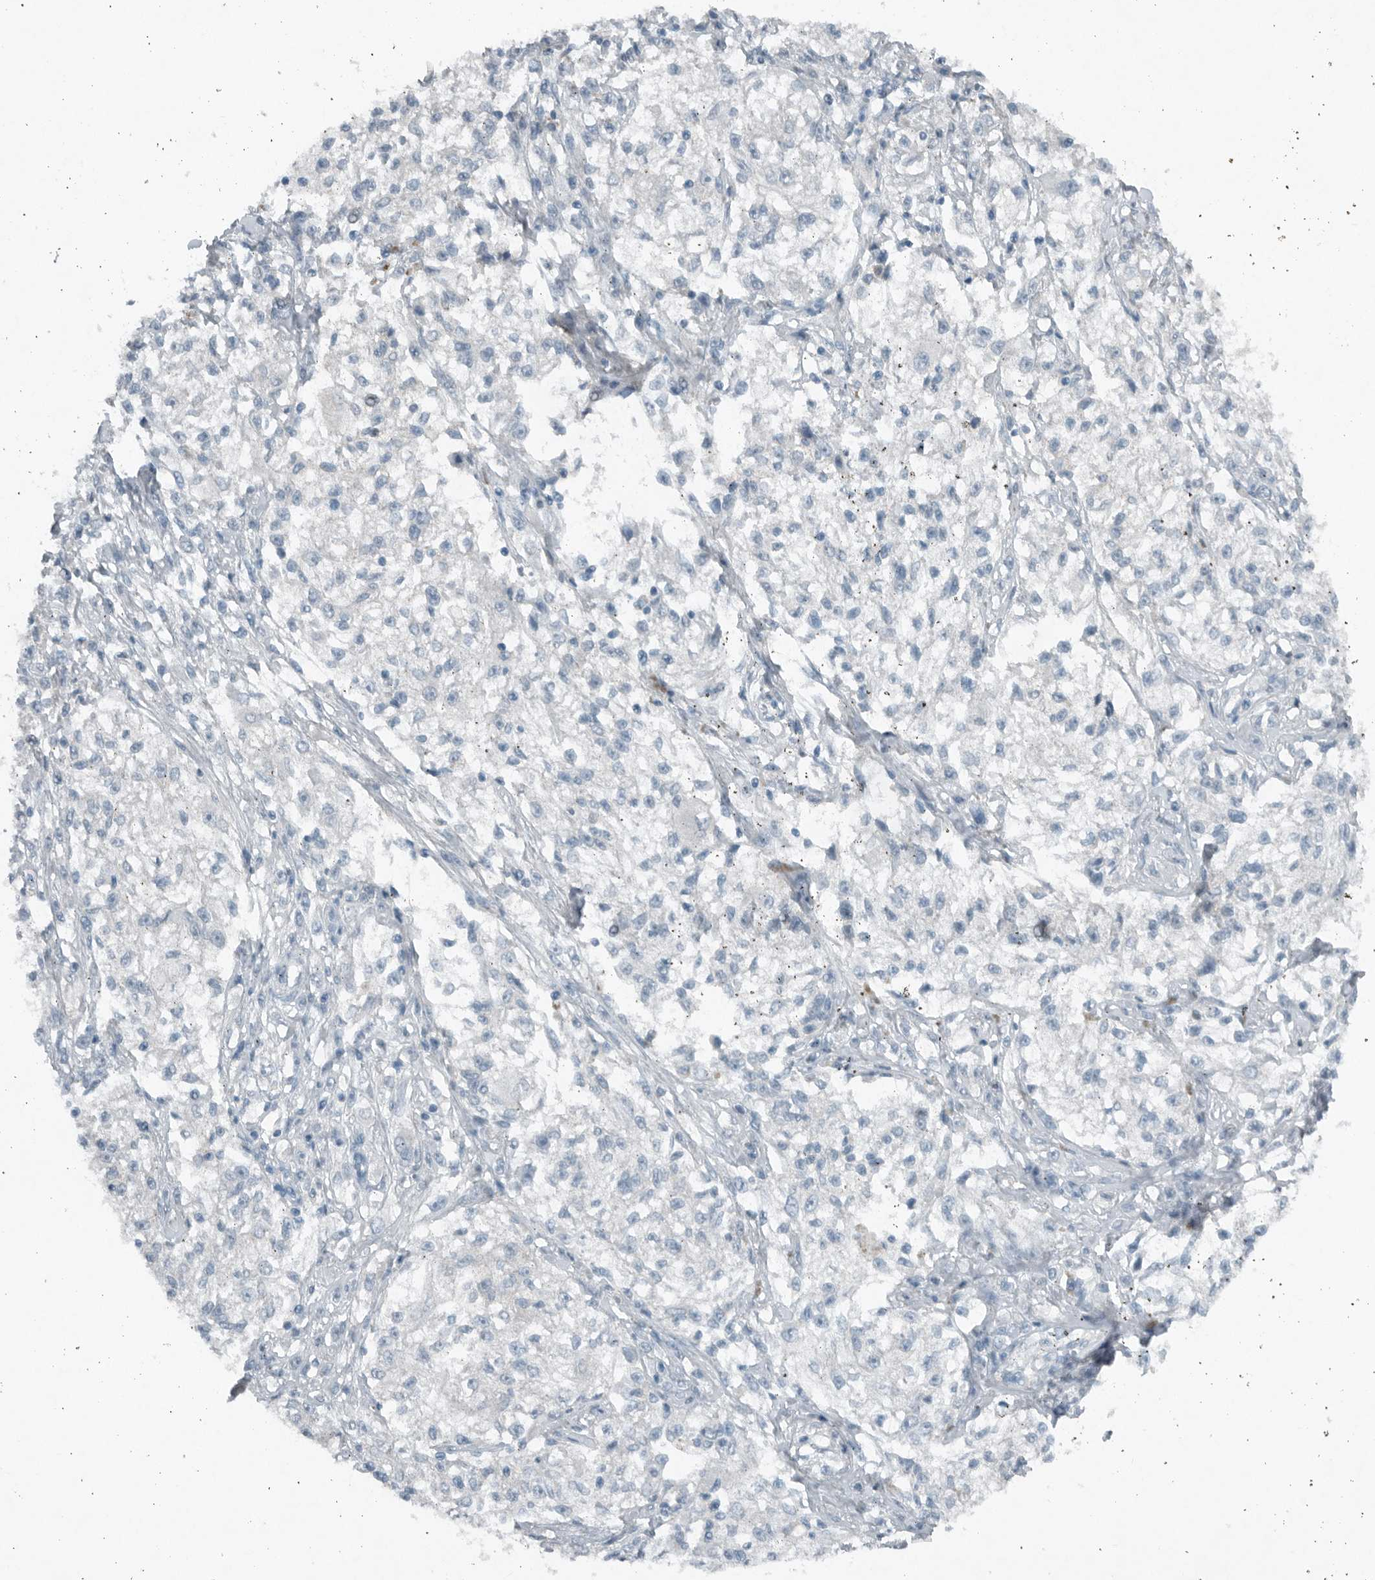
{"staining": {"intensity": "negative", "quantity": "none", "location": "none"}, "tissue": "melanoma", "cell_type": "Tumor cells", "image_type": "cancer", "snomed": [{"axis": "morphology", "description": "Malignant melanoma, NOS"}, {"axis": "topography", "description": "Skin of head"}], "caption": "Protein analysis of malignant melanoma demonstrates no significant positivity in tumor cells. (DAB immunohistochemistry (IHC), high magnification).", "gene": "IL20", "patient": {"sex": "male", "age": 83}}